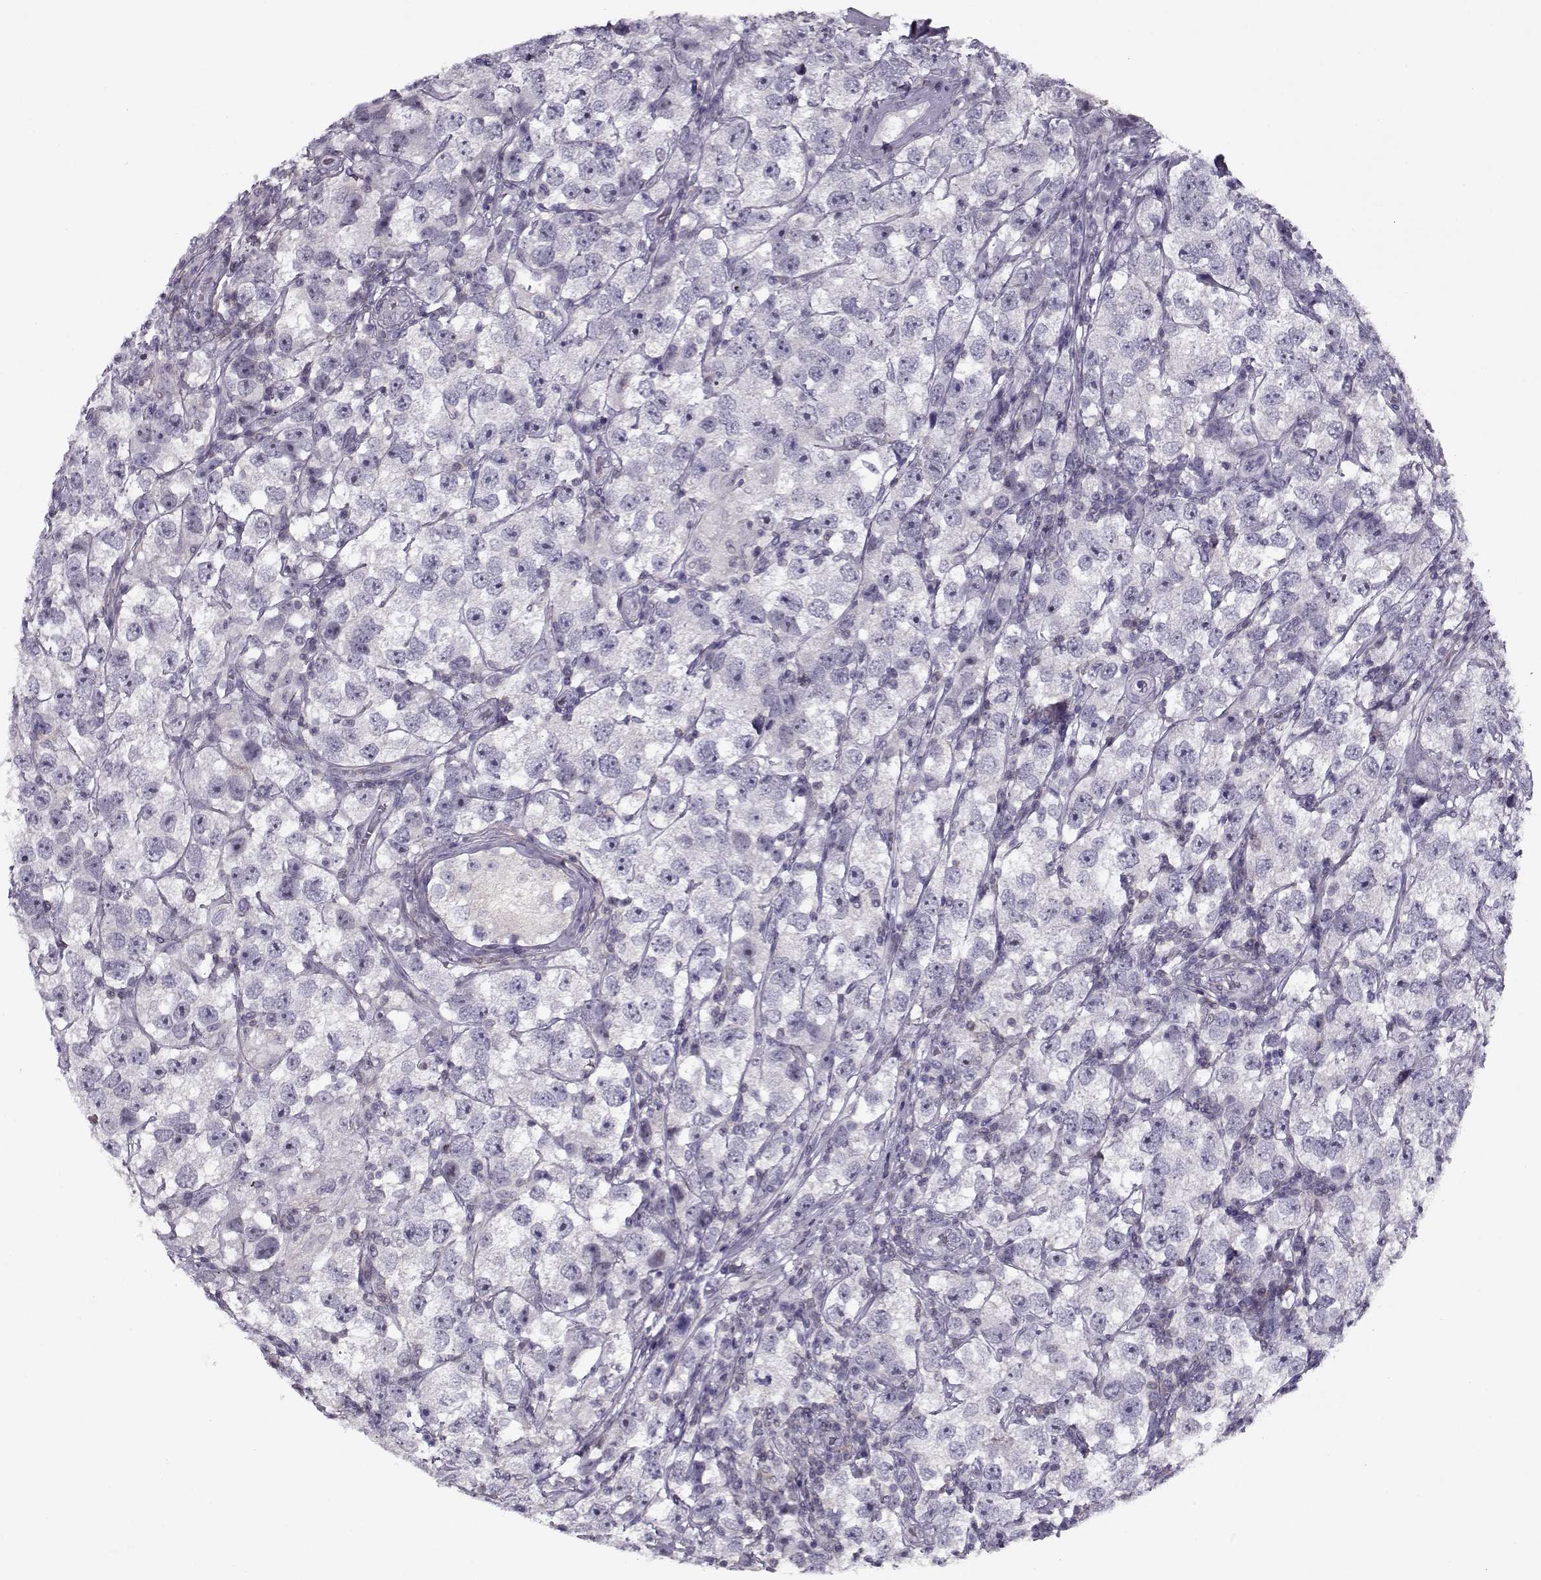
{"staining": {"intensity": "negative", "quantity": "none", "location": "none"}, "tissue": "testis cancer", "cell_type": "Tumor cells", "image_type": "cancer", "snomed": [{"axis": "morphology", "description": "Seminoma, NOS"}, {"axis": "topography", "description": "Testis"}], "caption": "Testis seminoma stained for a protein using immunohistochemistry reveals no positivity tumor cells.", "gene": "PP2D1", "patient": {"sex": "male", "age": 26}}